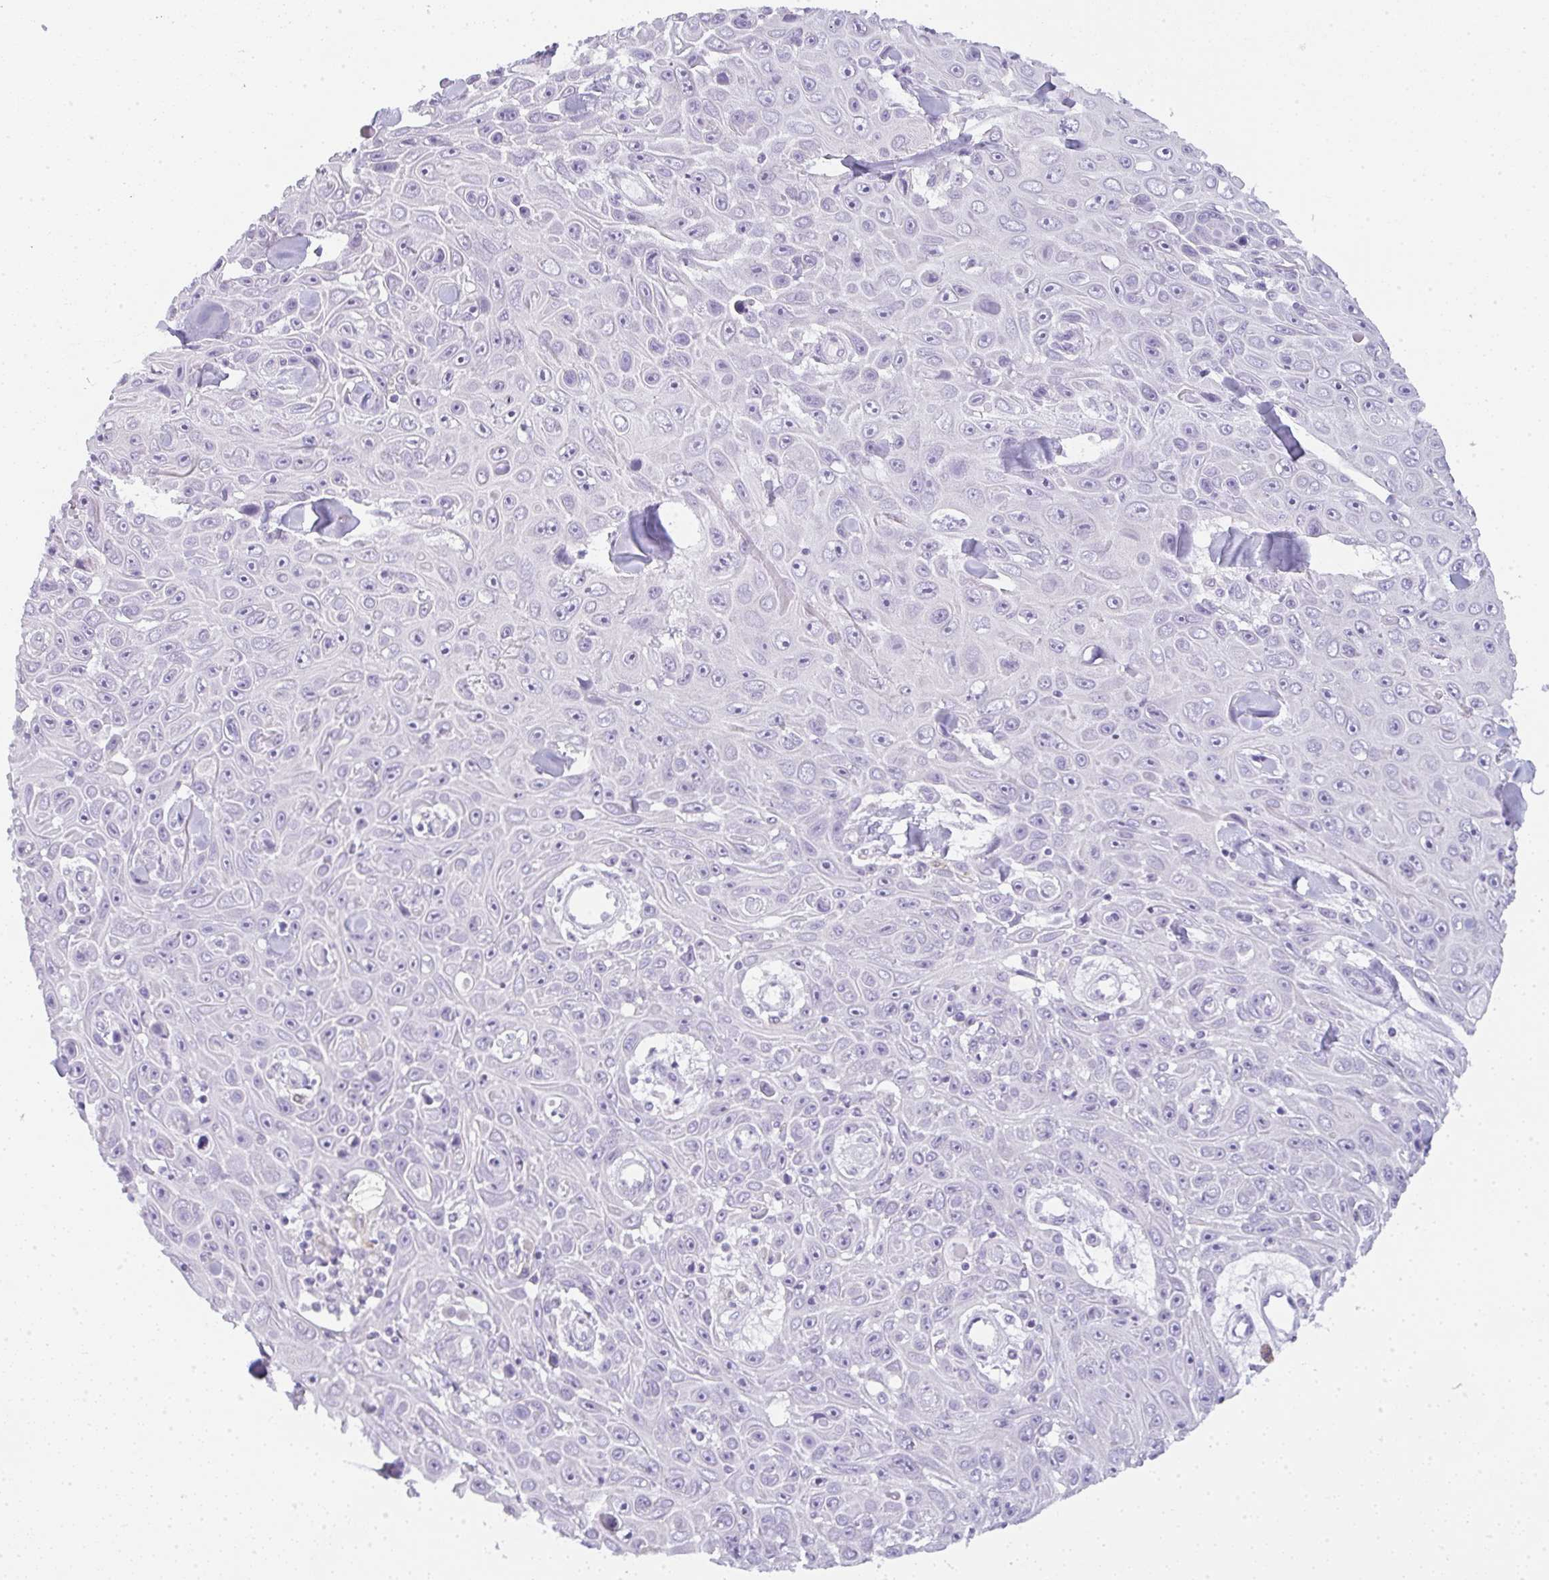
{"staining": {"intensity": "negative", "quantity": "none", "location": "none"}, "tissue": "skin cancer", "cell_type": "Tumor cells", "image_type": "cancer", "snomed": [{"axis": "morphology", "description": "Squamous cell carcinoma, NOS"}, {"axis": "topography", "description": "Skin"}], "caption": "High magnification brightfield microscopy of squamous cell carcinoma (skin) stained with DAB (3,3'-diaminobenzidine) (brown) and counterstained with hematoxylin (blue): tumor cells show no significant expression. (Brightfield microscopy of DAB immunohistochemistry at high magnification).", "gene": "LPAR4", "patient": {"sex": "male", "age": 82}}